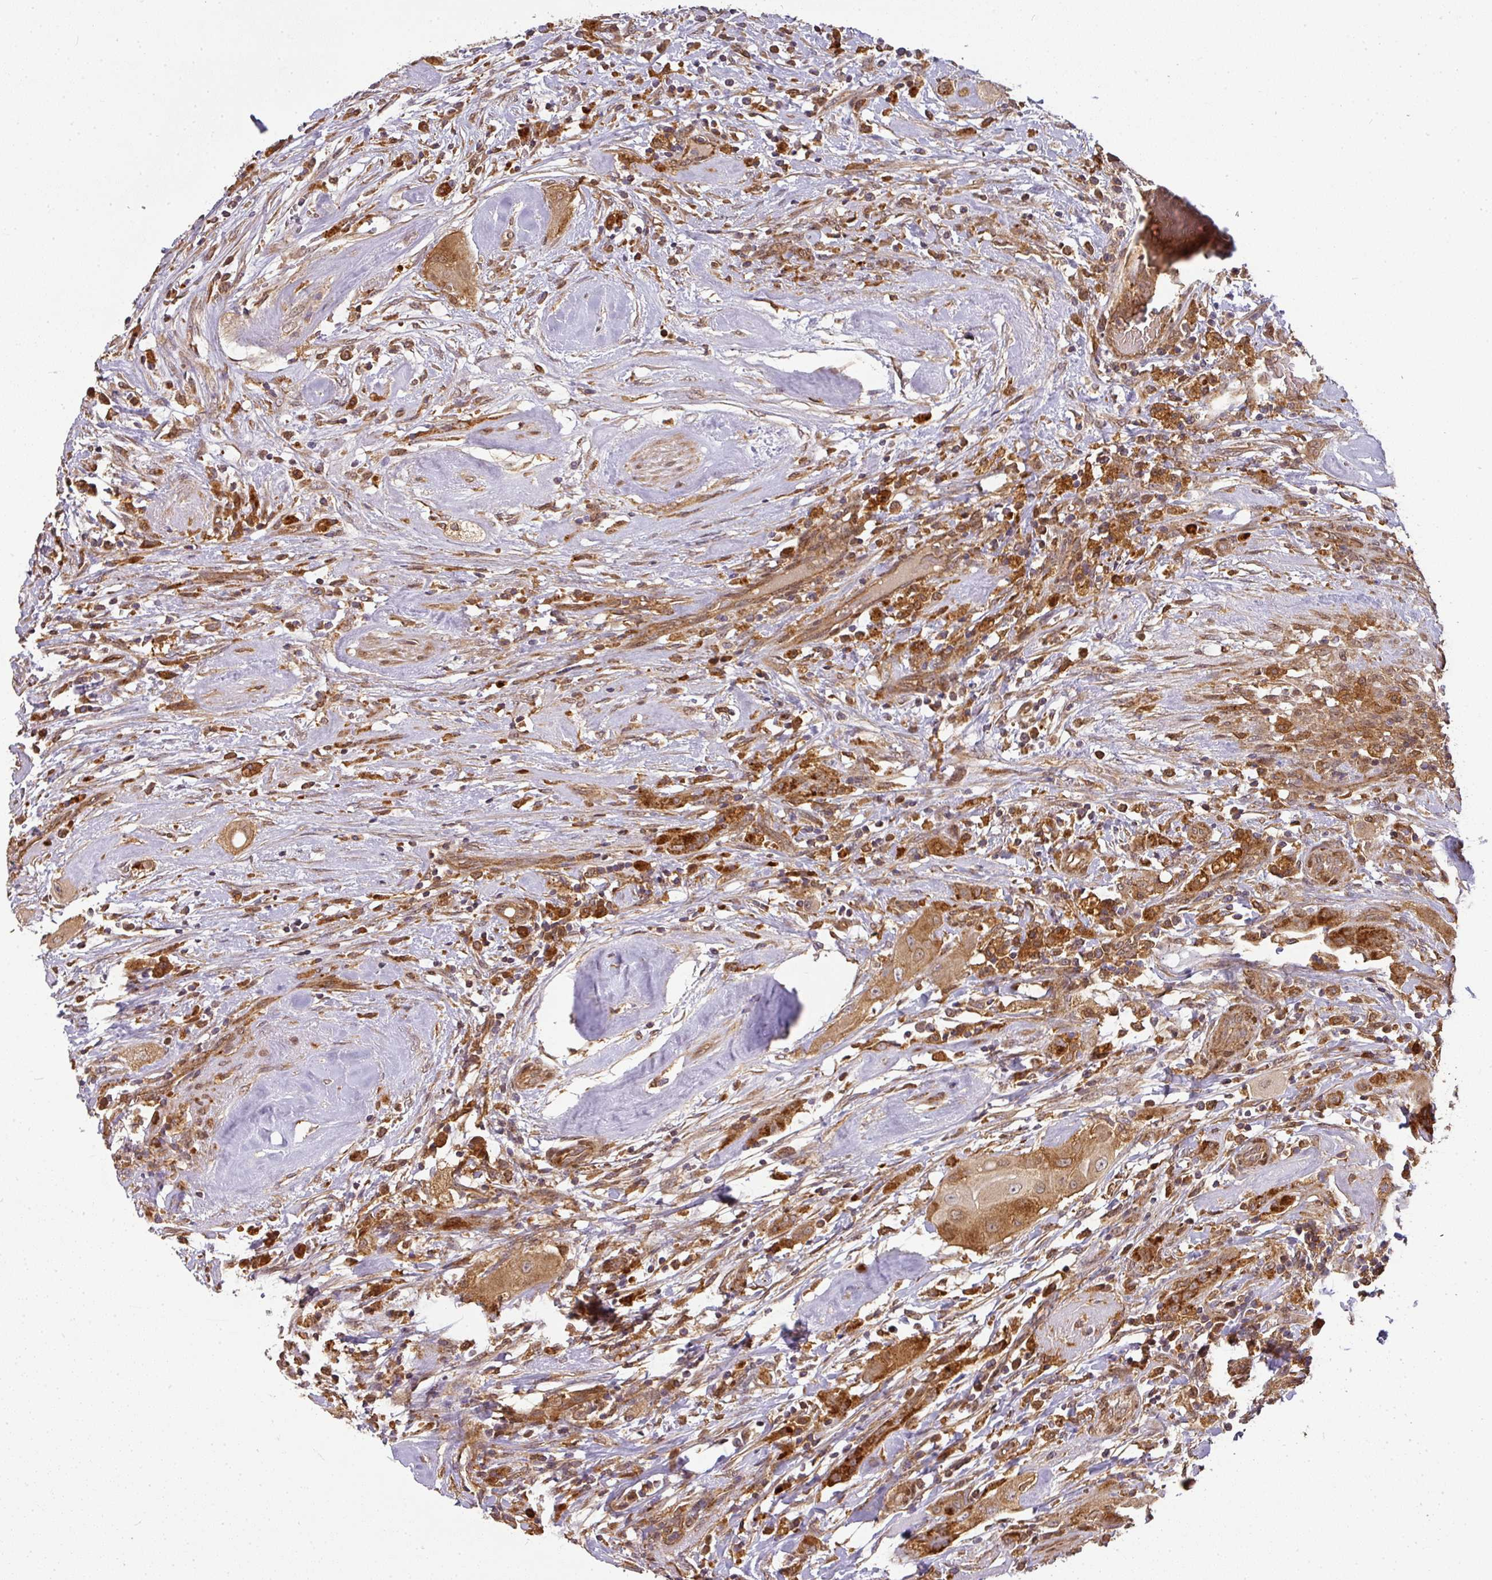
{"staining": {"intensity": "strong", "quantity": ">75%", "location": "cytoplasmic/membranous"}, "tissue": "thyroid cancer", "cell_type": "Tumor cells", "image_type": "cancer", "snomed": [{"axis": "morphology", "description": "Papillary adenocarcinoma, NOS"}, {"axis": "topography", "description": "Thyroid gland"}], "caption": "Thyroid cancer stained with IHC exhibits strong cytoplasmic/membranous staining in approximately >75% of tumor cells. Using DAB (3,3'-diaminobenzidine) (brown) and hematoxylin (blue) stains, captured at high magnification using brightfield microscopy.", "gene": "MALSU1", "patient": {"sex": "female", "age": 59}}